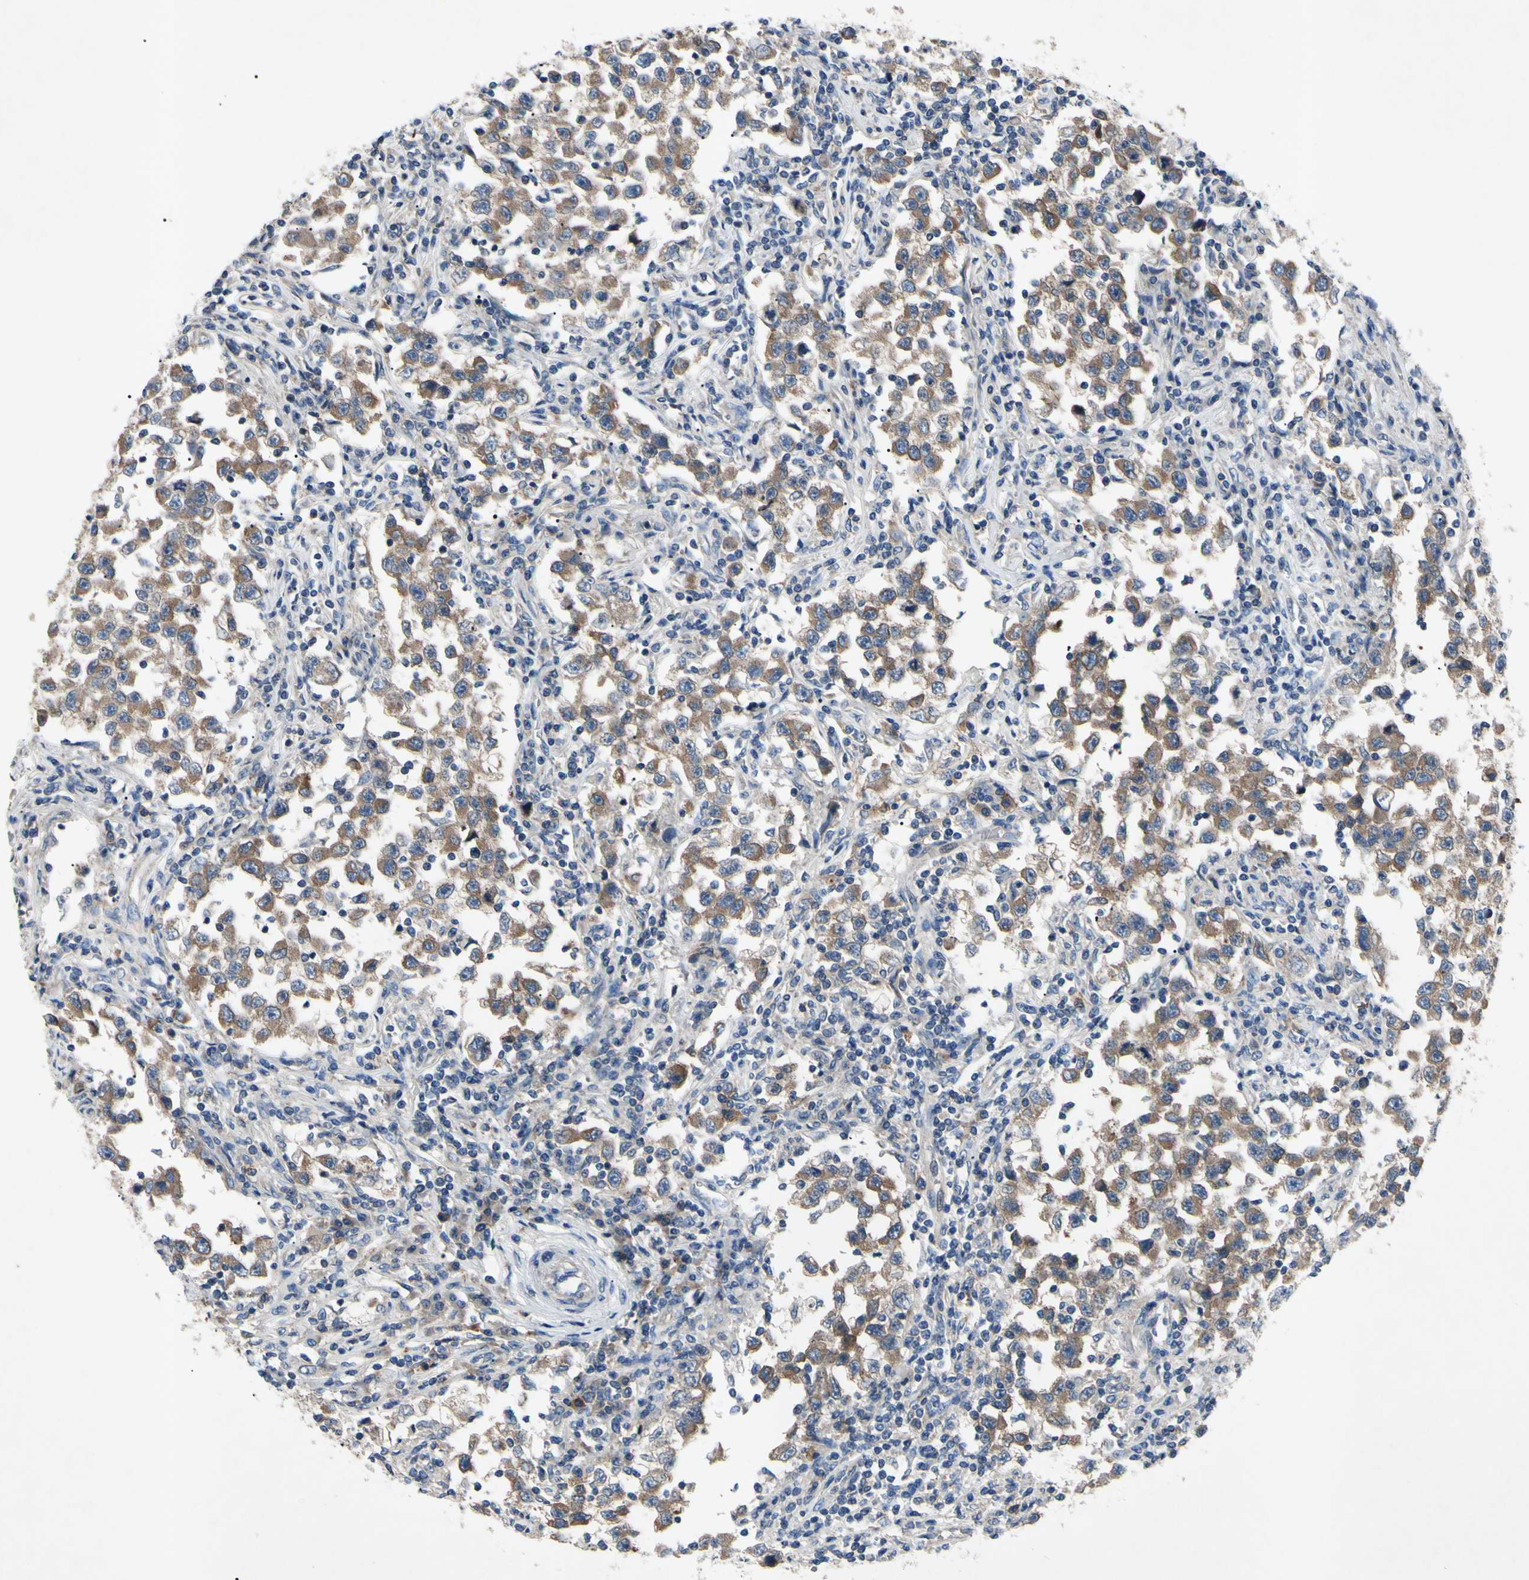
{"staining": {"intensity": "moderate", "quantity": ">75%", "location": "cytoplasmic/membranous"}, "tissue": "testis cancer", "cell_type": "Tumor cells", "image_type": "cancer", "snomed": [{"axis": "morphology", "description": "Carcinoma, Embryonal, NOS"}, {"axis": "topography", "description": "Testis"}], "caption": "Approximately >75% of tumor cells in human embryonal carcinoma (testis) exhibit moderate cytoplasmic/membranous protein positivity as visualized by brown immunohistochemical staining.", "gene": "HILPDA", "patient": {"sex": "male", "age": 21}}